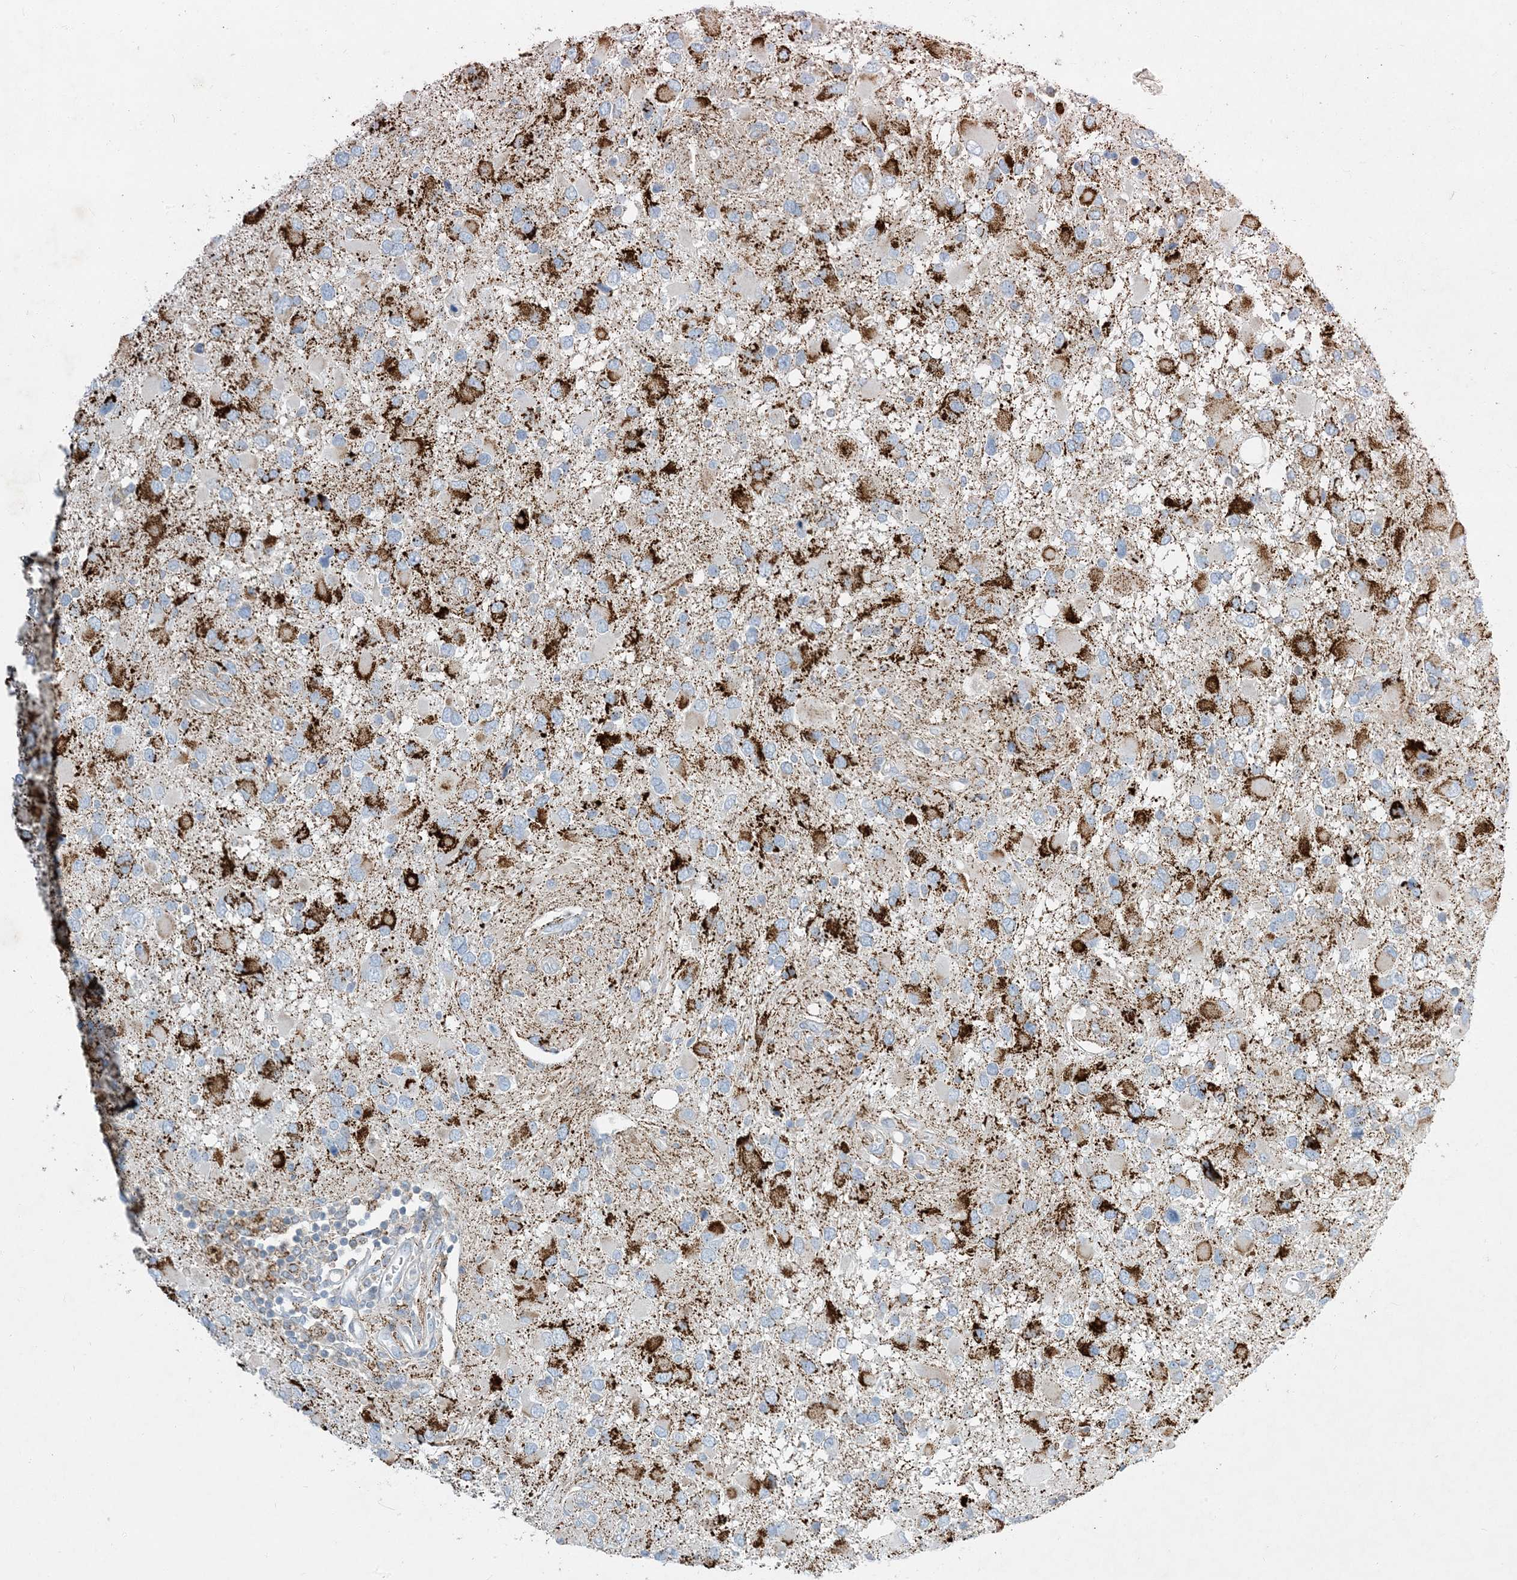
{"staining": {"intensity": "negative", "quantity": "none", "location": "none"}, "tissue": "glioma", "cell_type": "Tumor cells", "image_type": "cancer", "snomed": [{"axis": "morphology", "description": "Glioma, malignant, High grade"}, {"axis": "topography", "description": "Brain"}], "caption": "This image is of malignant high-grade glioma stained with immunohistochemistry (IHC) to label a protein in brown with the nuclei are counter-stained blue. There is no staining in tumor cells. (Stains: DAB immunohistochemistry (IHC) with hematoxylin counter stain, Microscopy: brightfield microscopy at high magnification).", "gene": "LTN1", "patient": {"sex": "male", "age": 53}}